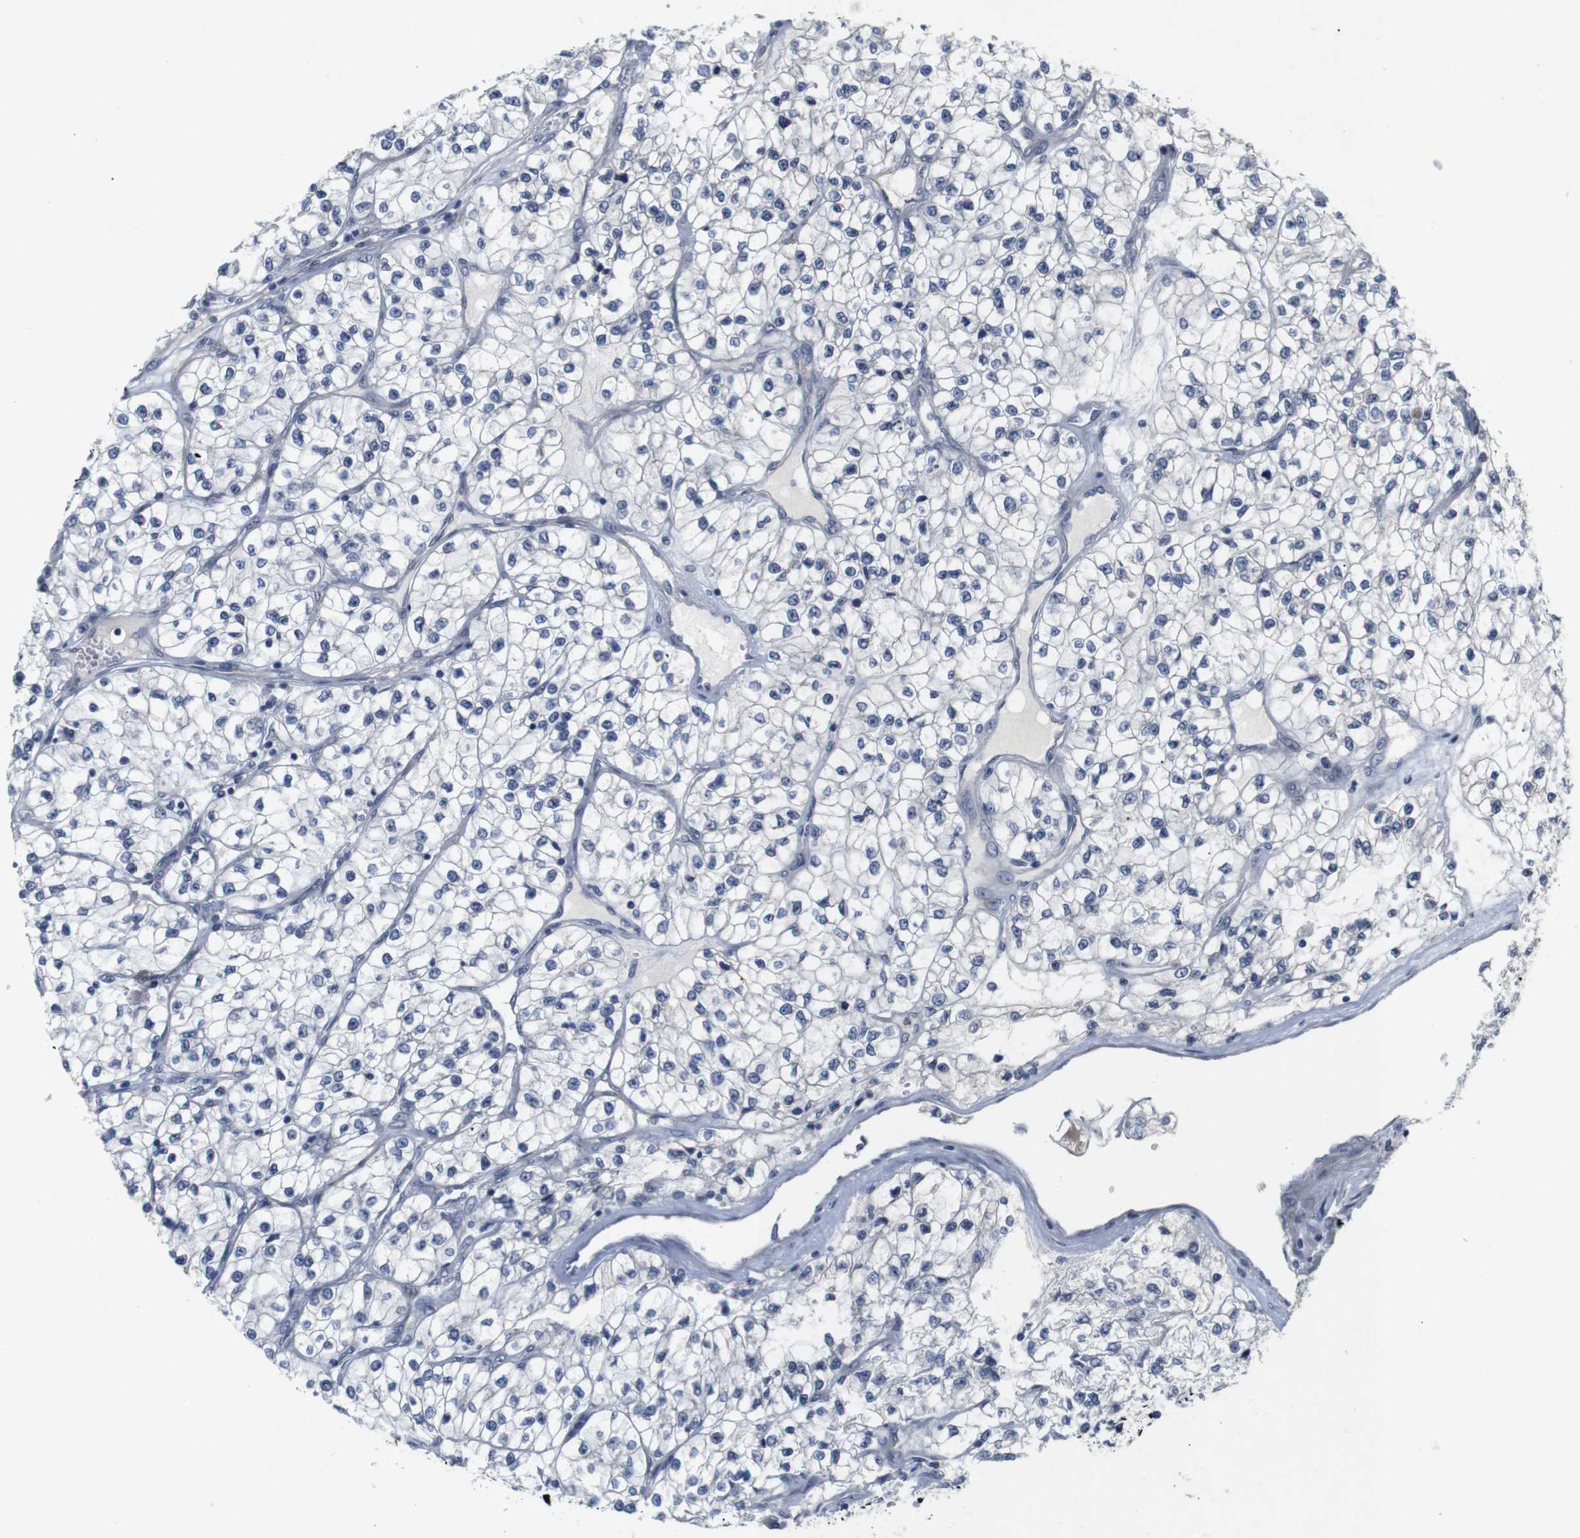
{"staining": {"intensity": "negative", "quantity": "none", "location": "none"}, "tissue": "renal cancer", "cell_type": "Tumor cells", "image_type": "cancer", "snomed": [{"axis": "morphology", "description": "Adenocarcinoma, NOS"}, {"axis": "topography", "description": "Kidney"}], "caption": "A high-resolution micrograph shows IHC staining of renal cancer (adenocarcinoma), which displays no significant staining in tumor cells.", "gene": "CYB561", "patient": {"sex": "female", "age": 57}}